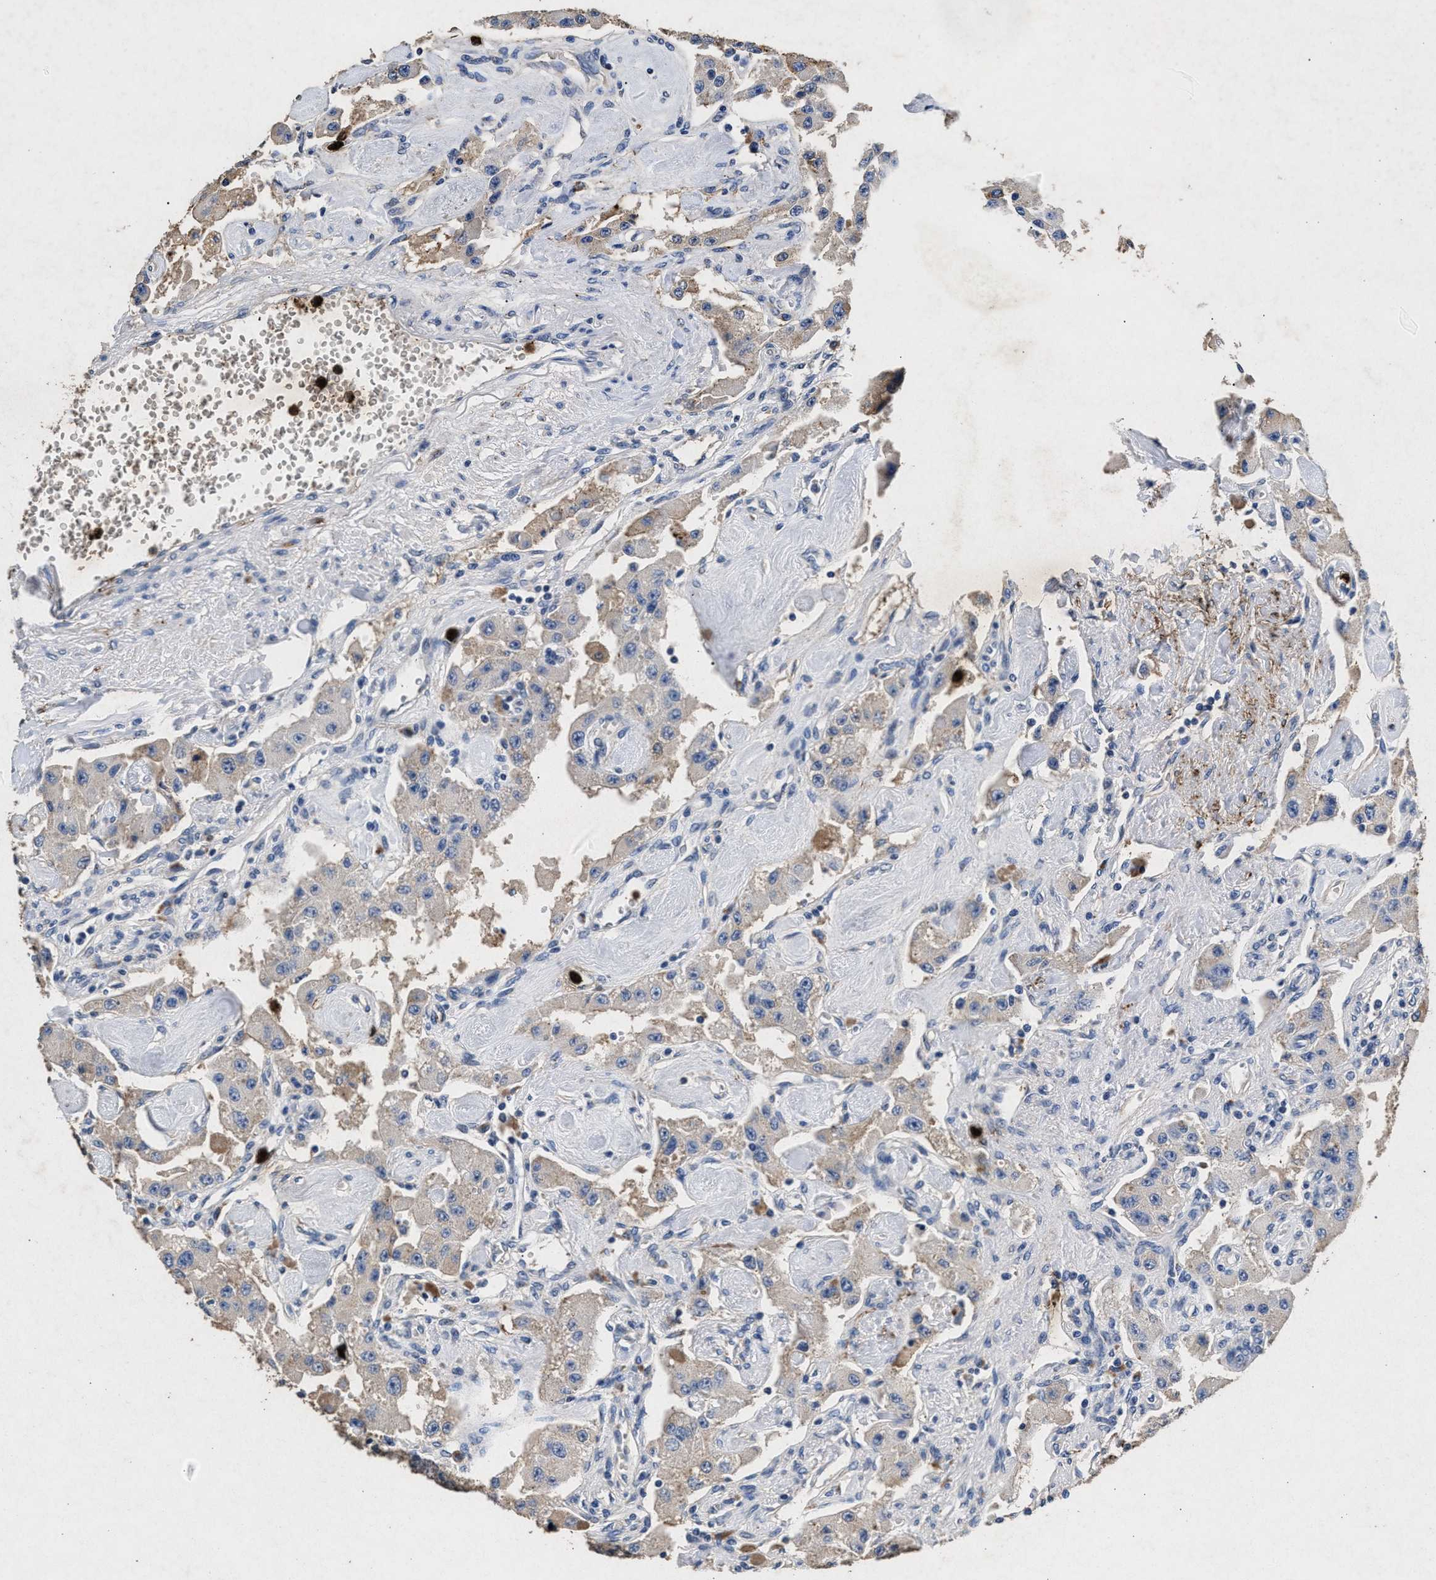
{"staining": {"intensity": "weak", "quantity": "<25%", "location": "cytoplasmic/membranous"}, "tissue": "carcinoid", "cell_type": "Tumor cells", "image_type": "cancer", "snomed": [{"axis": "morphology", "description": "Carcinoid, malignant, NOS"}, {"axis": "topography", "description": "Pancreas"}], "caption": "There is no significant expression in tumor cells of carcinoid.", "gene": "LTB4R2", "patient": {"sex": "male", "age": 41}}